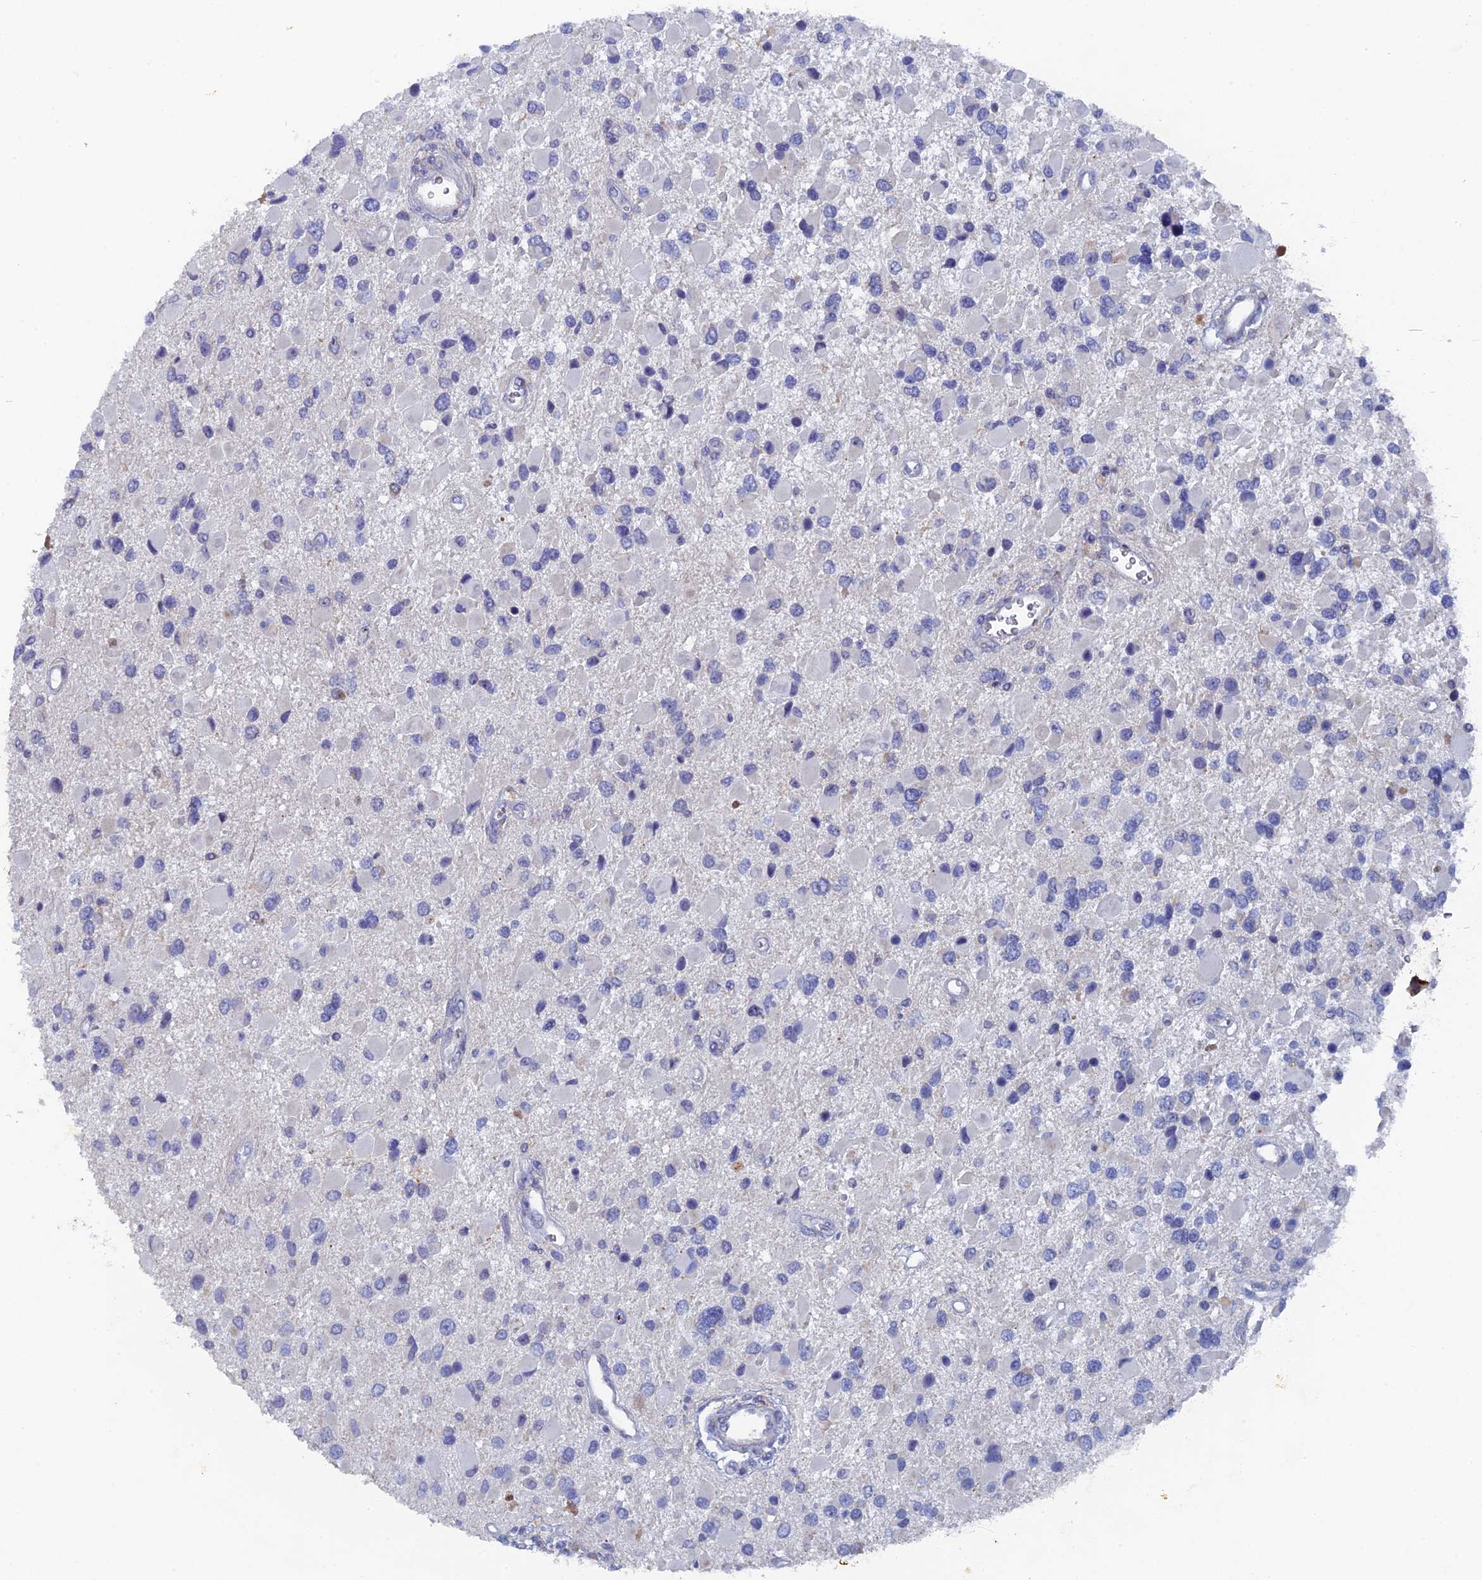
{"staining": {"intensity": "negative", "quantity": "none", "location": "none"}, "tissue": "glioma", "cell_type": "Tumor cells", "image_type": "cancer", "snomed": [{"axis": "morphology", "description": "Glioma, malignant, High grade"}, {"axis": "topography", "description": "Brain"}], "caption": "Immunohistochemistry photomicrograph of neoplastic tissue: glioma stained with DAB reveals no significant protein staining in tumor cells. (DAB immunohistochemistry, high magnification).", "gene": "SRFBP1", "patient": {"sex": "male", "age": 53}}